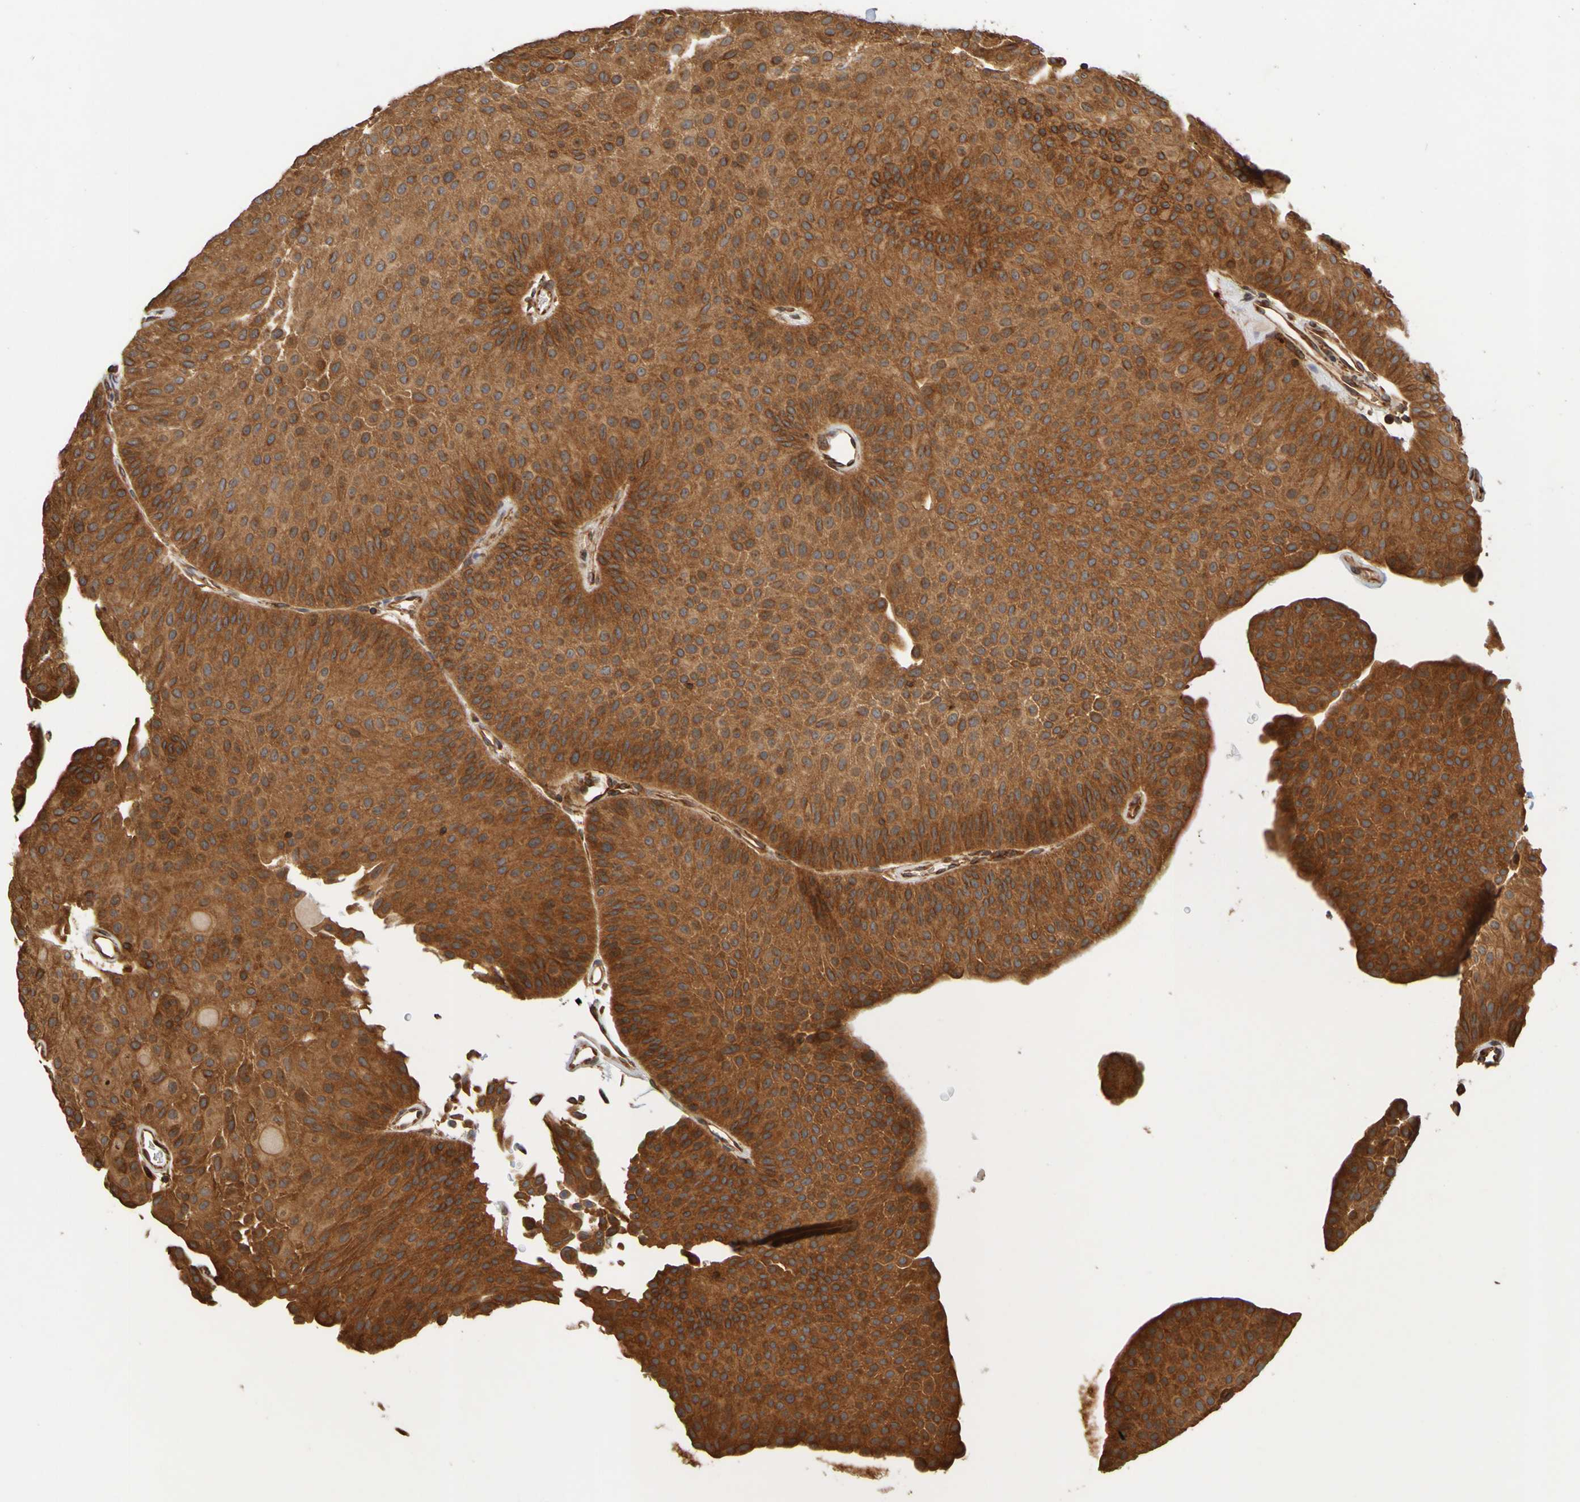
{"staining": {"intensity": "strong", "quantity": ">75%", "location": "cytoplasmic/membranous"}, "tissue": "urothelial cancer", "cell_type": "Tumor cells", "image_type": "cancer", "snomed": [{"axis": "morphology", "description": "Urothelial carcinoma, Low grade"}, {"axis": "topography", "description": "Urinary bladder"}], "caption": "Brown immunohistochemical staining in human urothelial cancer demonstrates strong cytoplasmic/membranous staining in about >75% of tumor cells.", "gene": "OCRL", "patient": {"sex": "female", "age": 60}}